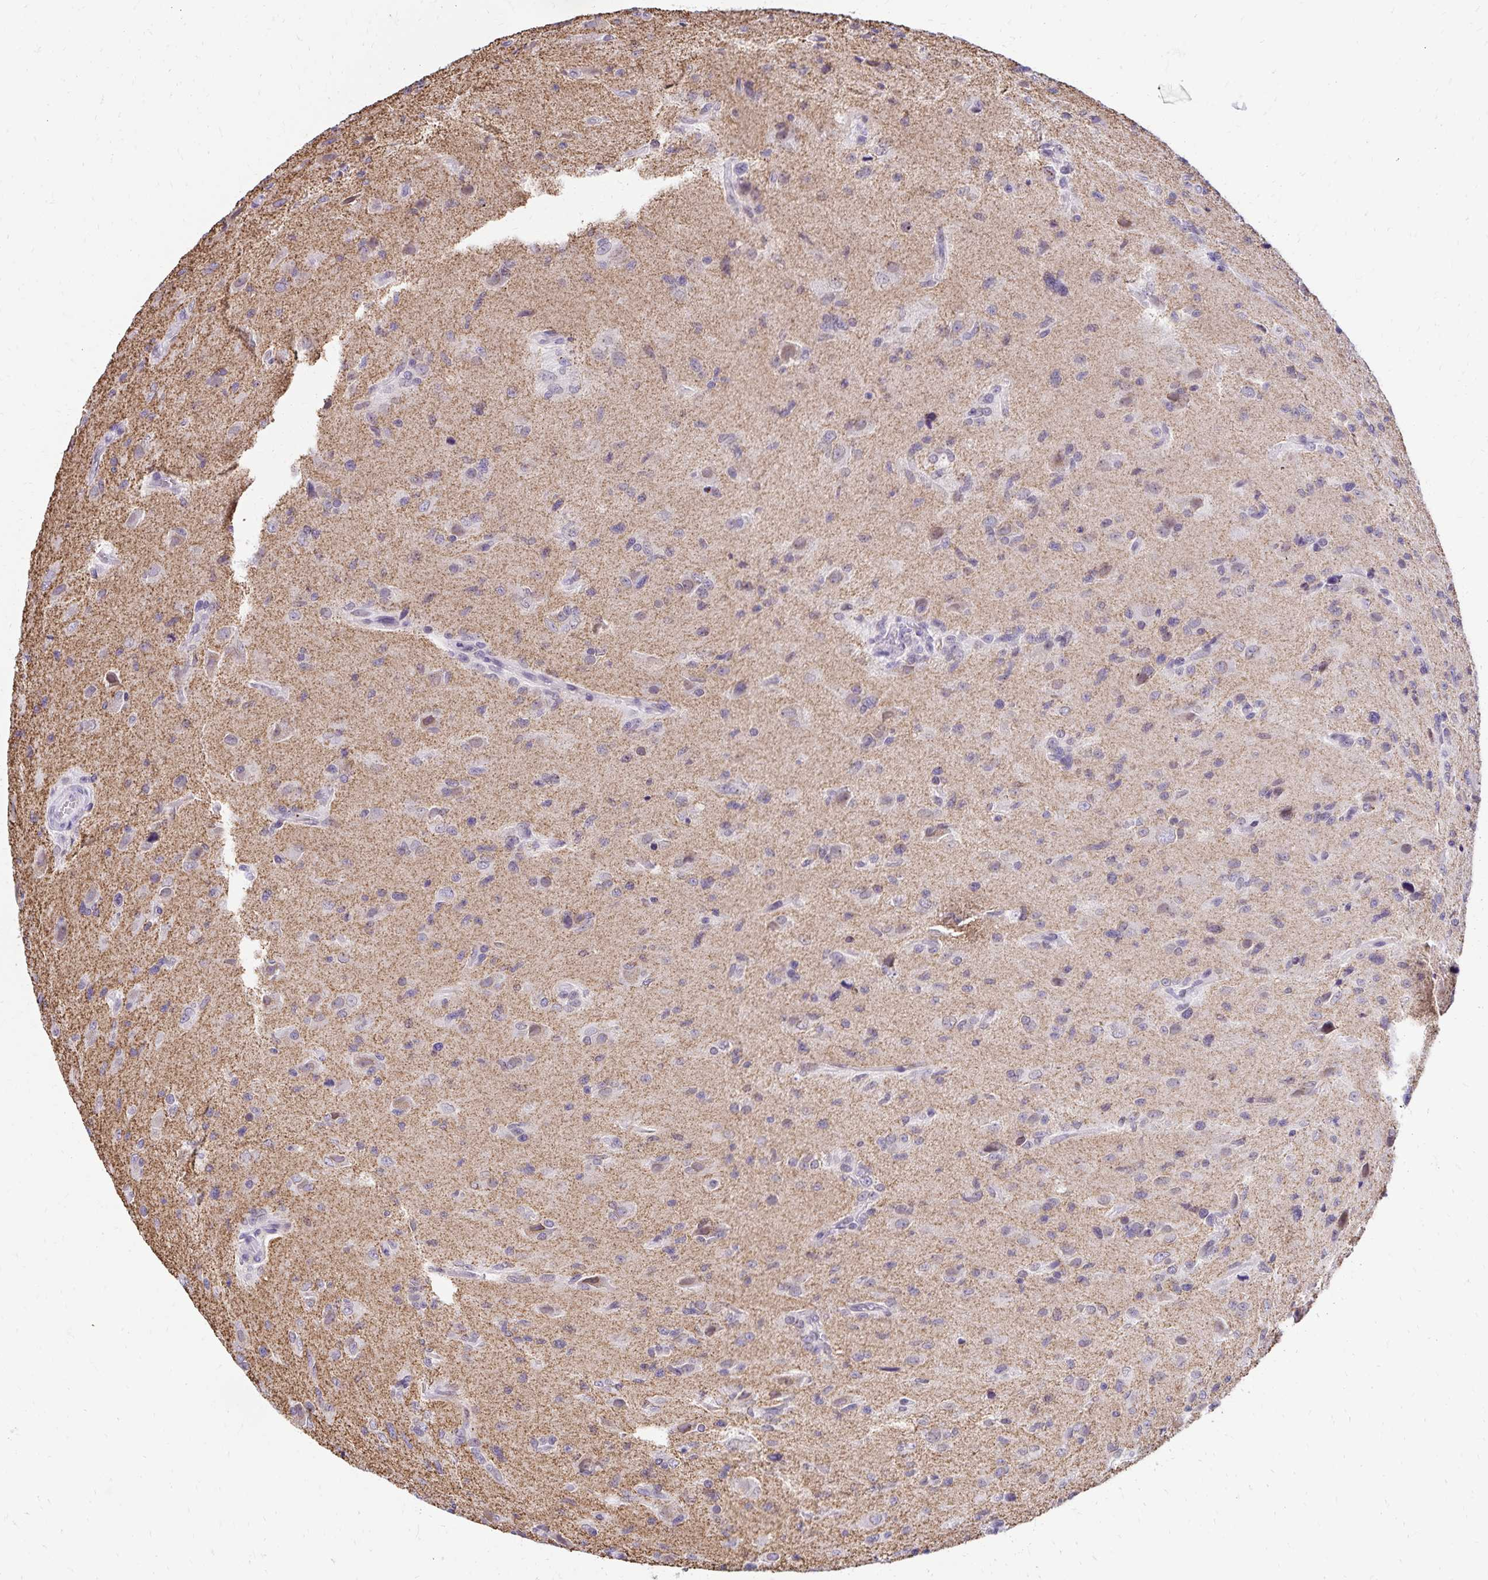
{"staining": {"intensity": "weak", "quantity": "<25%", "location": "nuclear"}, "tissue": "glioma", "cell_type": "Tumor cells", "image_type": "cancer", "snomed": [{"axis": "morphology", "description": "Glioma, malignant, High grade"}, {"axis": "topography", "description": "Brain"}], "caption": "The photomicrograph reveals no significant positivity in tumor cells of malignant high-grade glioma. (Immunohistochemistry, brightfield microscopy, high magnification).", "gene": "FAM166C", "patient": {"sex": "male", "age": 68}}